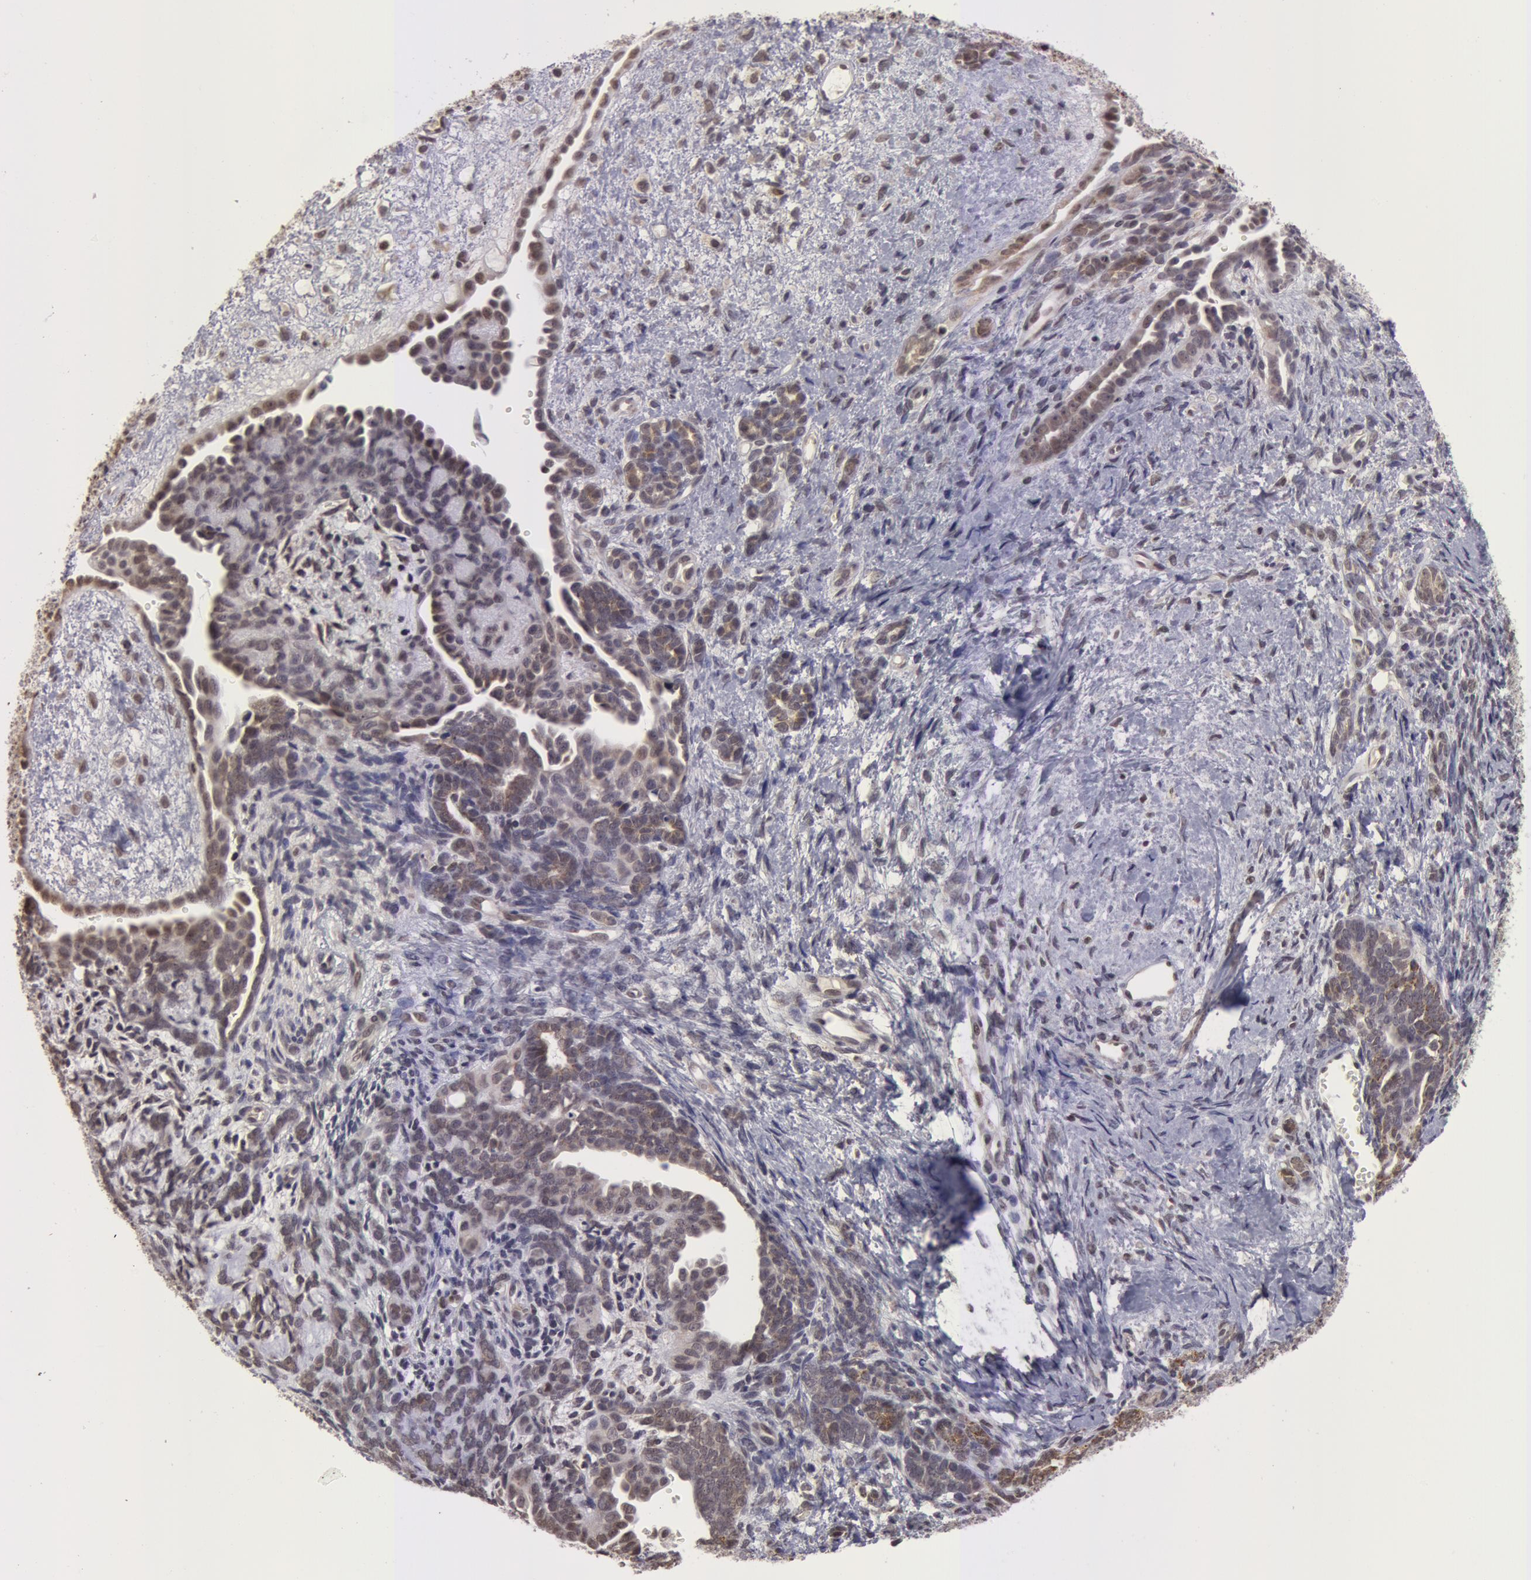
{"staining": {"intensity": "weak", "quantity": "25%-75%", "location": "cytoplasmic/membranous,nuclear"}, "tissue": "endometrial cancer", "cell_type": "Tumor cells", "image_type": "cancer", "snomed": [{"axis": "morphology", "description": "Neoplasm, malignant, NOS"}, {"axis": "topography", "description": "Endometrium"}], "caption": "Protein staining of endometrial cancer tissue exhibits weak cytoplasmic/membranous and nuclear expression in approximately 25%-75% of tumor cells.", "gene": "VRTN", "patient": {"sex": "female", "age": 74}}